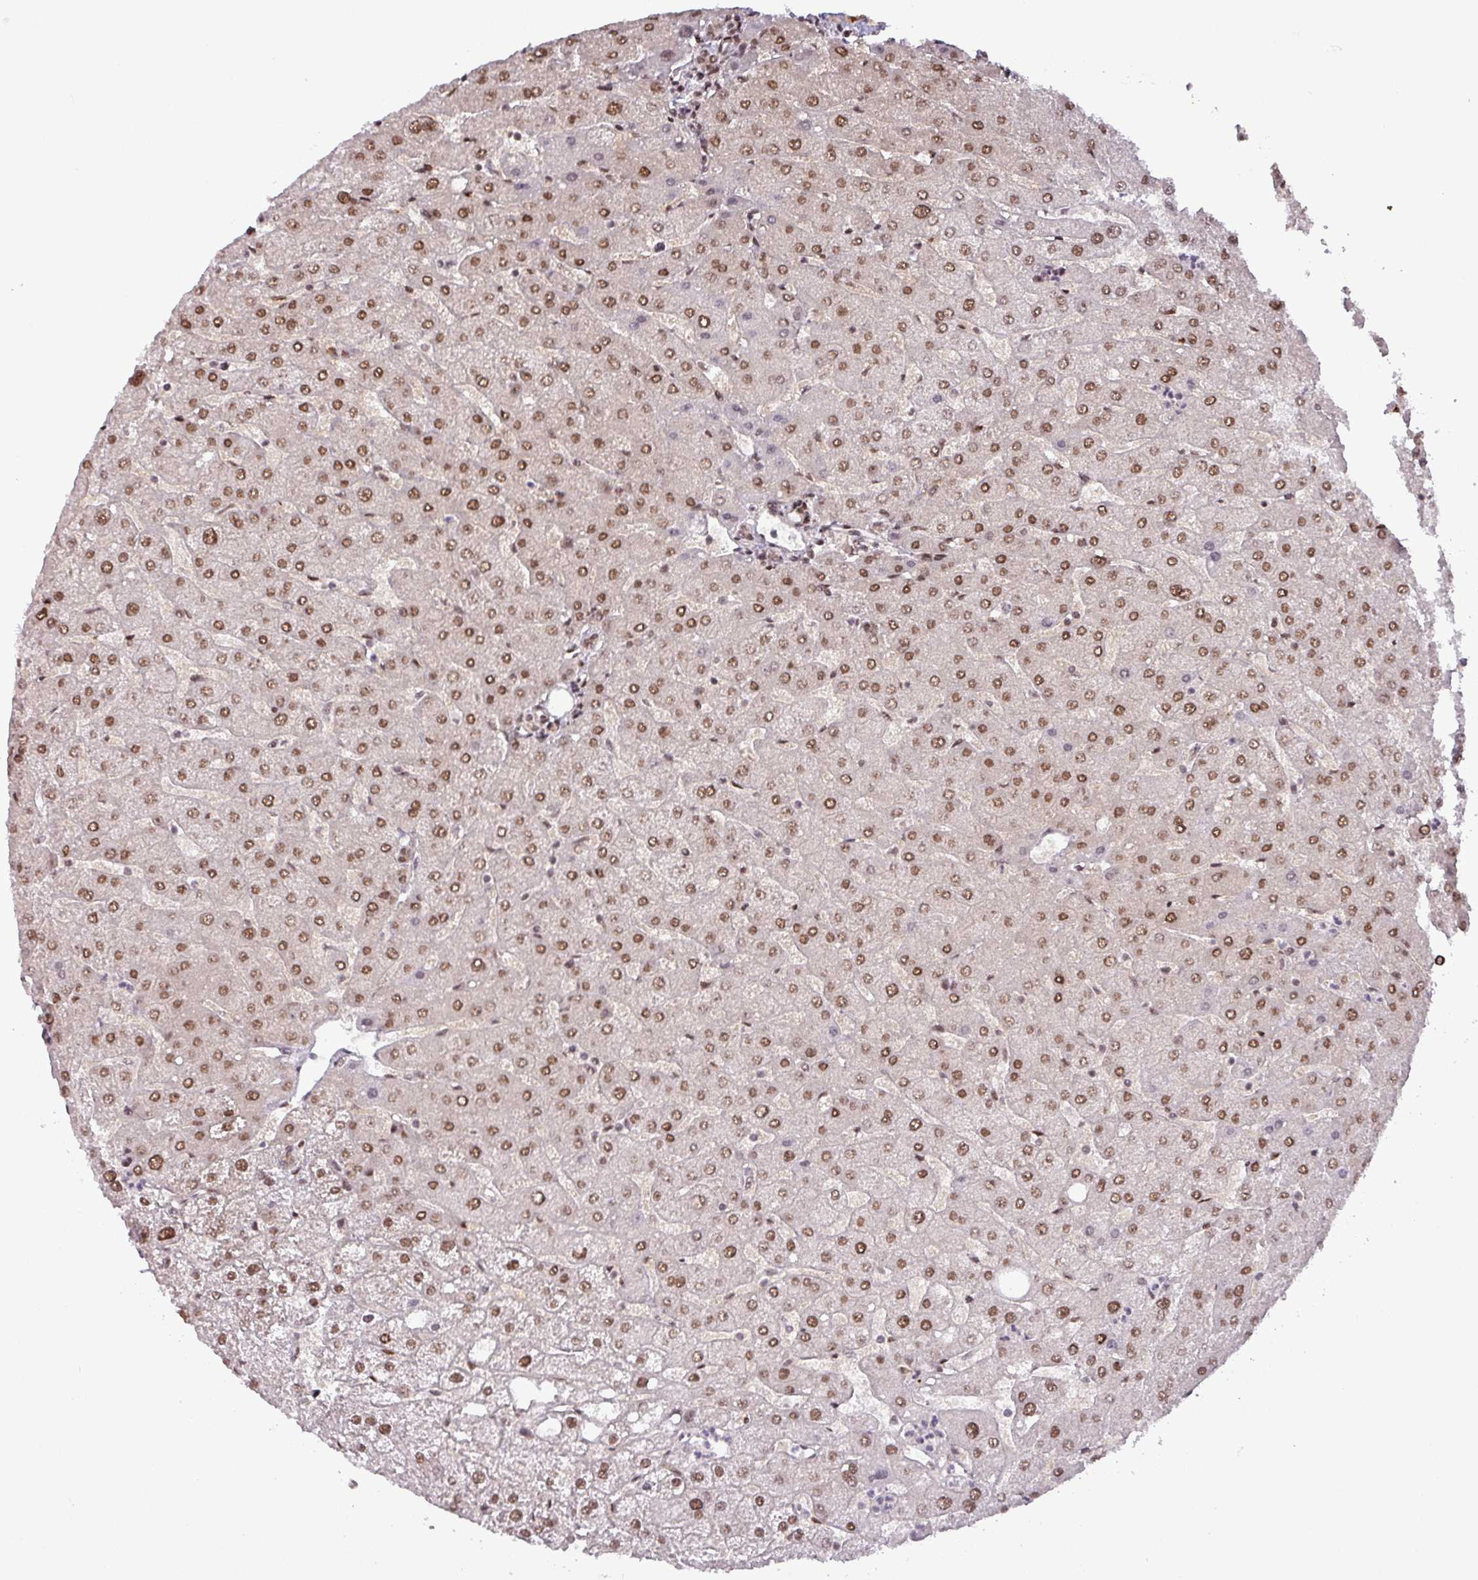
{"staining": {"intensity": "moderate", "quantity": ">75%", "location": "nuclear"}, "tissue": "liver", "cell_type": "Cholangiocytes", "image_type": "normal", "snomed": [{"axis": "morphology", "description": "Normal tissue, NOS"}, {"axis": "topography", "description": "Liver"}], "caption": "Benign liver was stained to show a protein in brown. There is medium levels of moderate nuclear expression in about >75% of cholangiocytes. (DAB (3,3'-diaminobenzidine) = brown stain, brightfield microscopy at high magnification).", "gene": "SRSF2", "patient": {"sex": "male", "age": 67}}